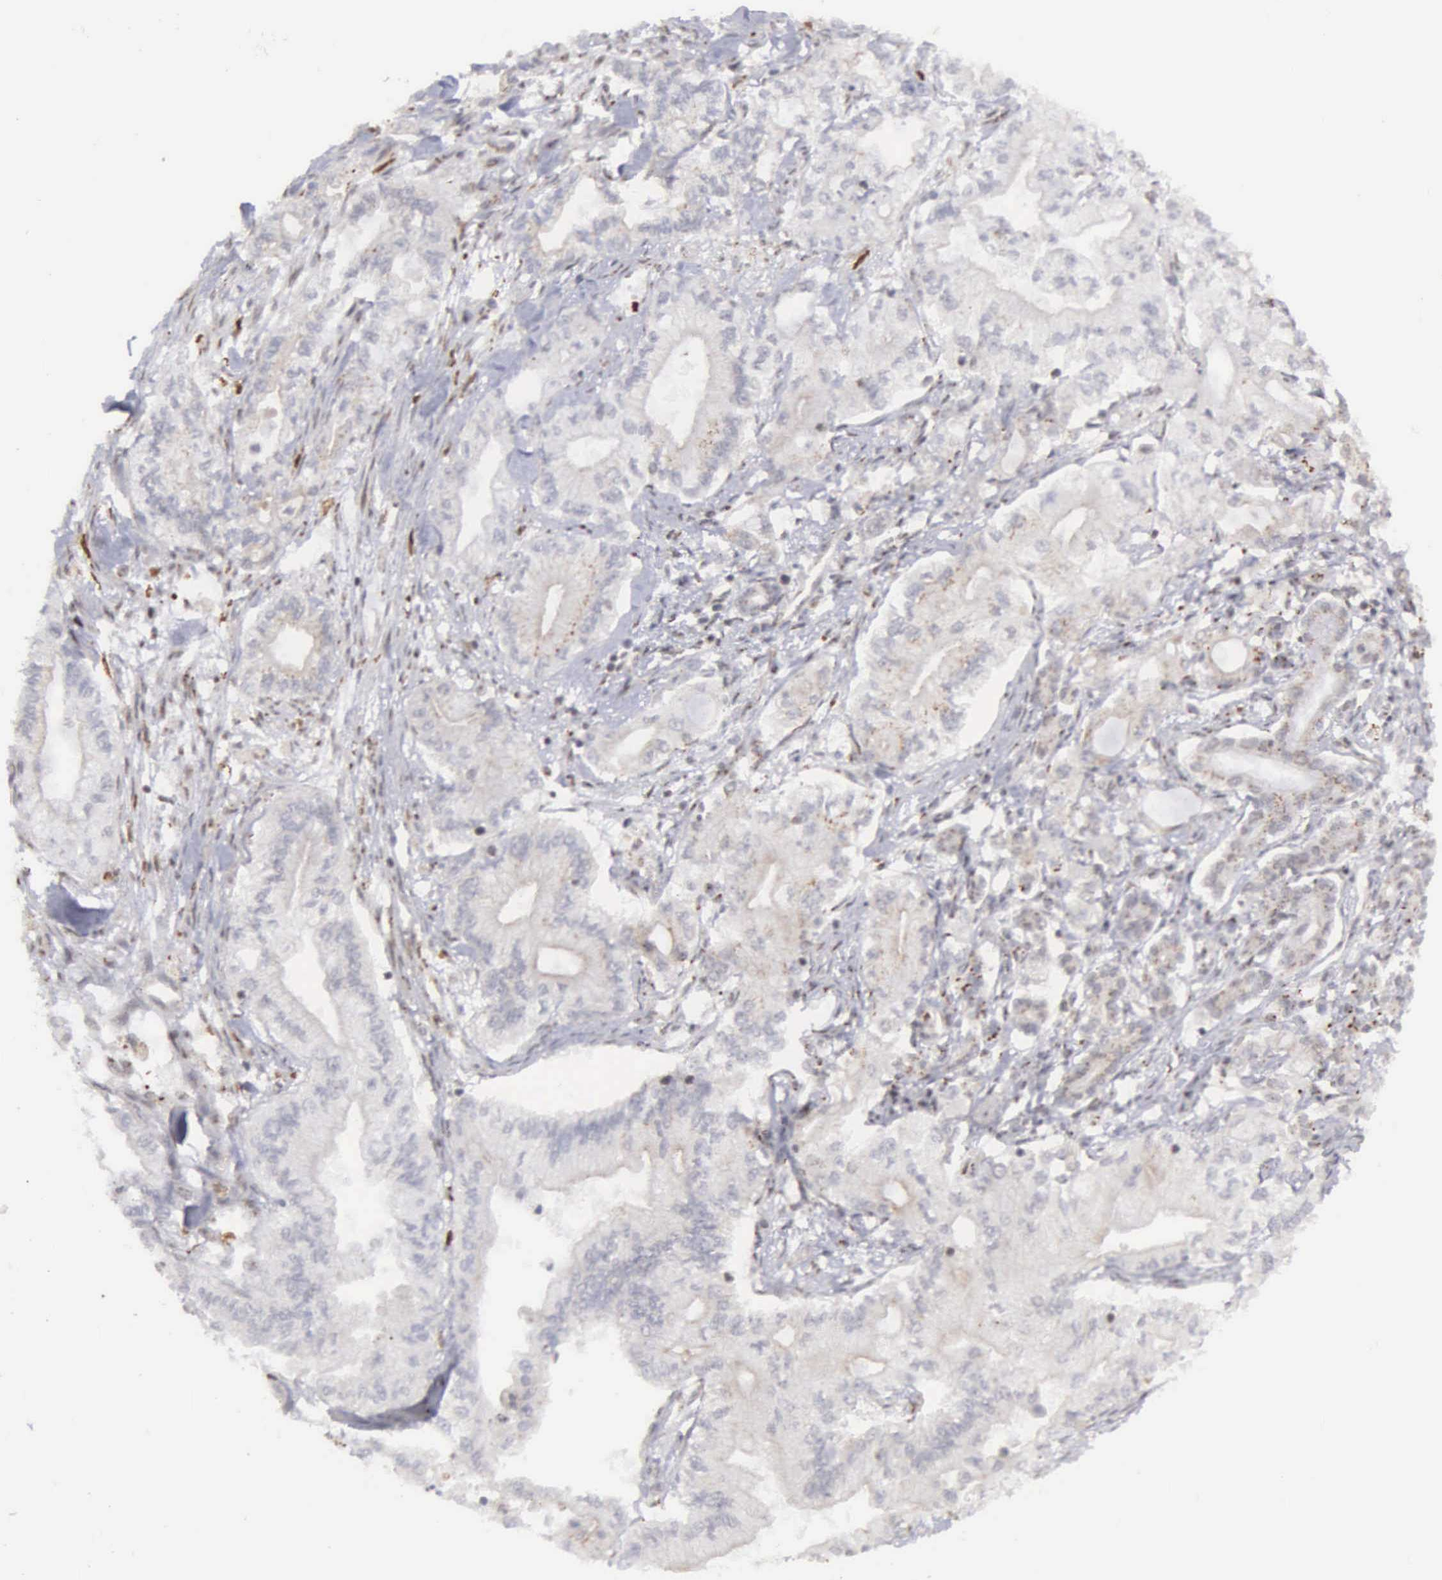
{"staining": {"intensity": "weak", "quantity": "25%-75%", "location": "cytoplasmic/membranous,nuclear"}, "tissue": "pancreatic cancer", "cell_type": "Tumor cells", "image_type": "cancer", "snomed": [{"axis": "morphology", "description": "Adenocarcinoma, NOS"}, {"axis": "topography", "description": "Pancreas"}], "caption": "This is an image of immunohistochemistry (IHC) staining of pancreatic adenocarcinoma, which shows weak expression in the cytoplasmic/membranous and nuclear of tumor cells.", "gene": "GTF2A1", "patient": {"sex": "male", "age": 79}}